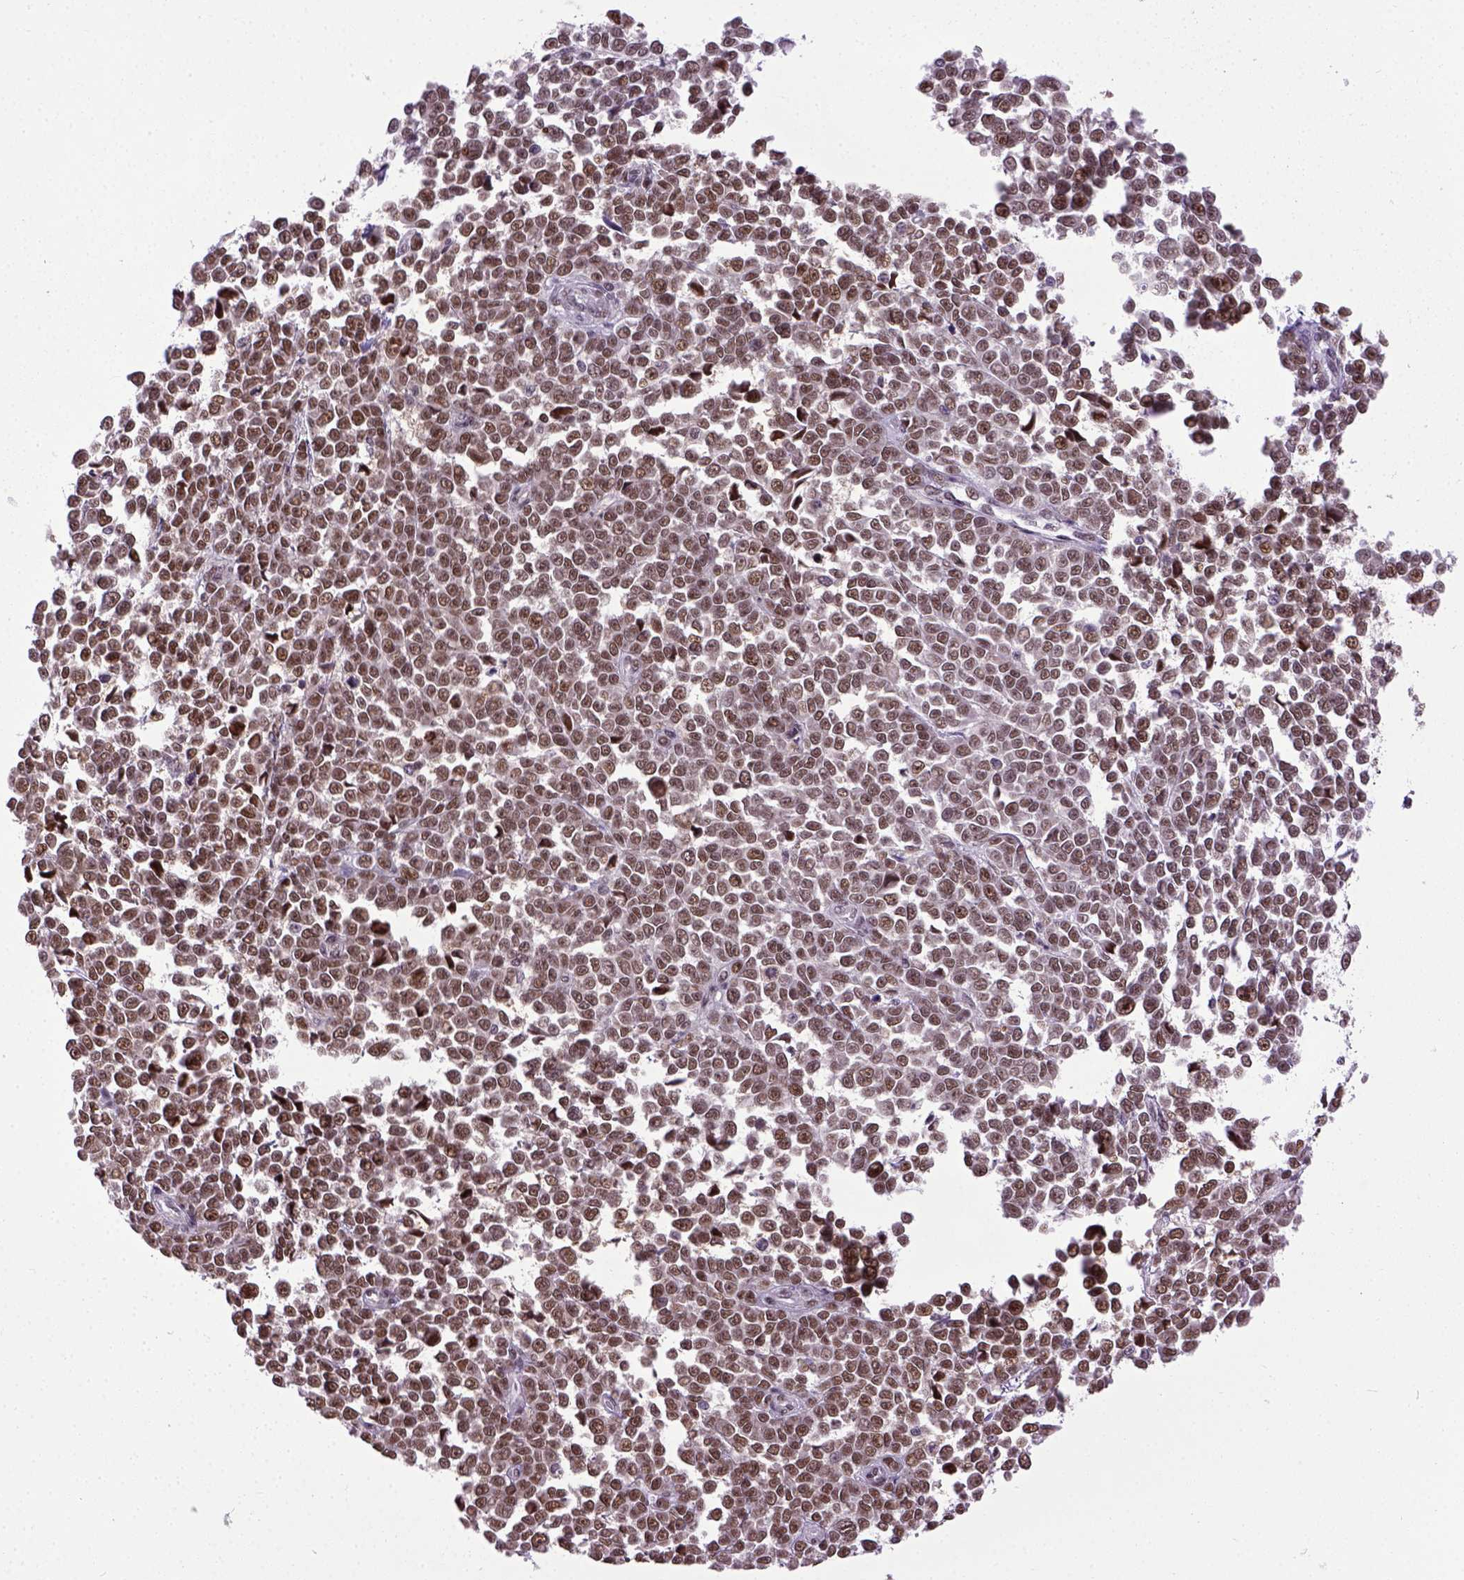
{"staining": {"intensity": "moderate", "quantity": ">75%", "location": "nuclear"}, "tissue": "melanoma", "cell_type": "Tumor cells", "image_type": "cancer", "snomed": [{"axis": "morphology", "description": "Malignant melanoma, NOS"}, {"axis": "topography", "description": "Skin"}], "caption": "Malignant melanoma tissue shows moderate nuclear expression in about >75% of tumor cells The staining is performed using DAB (3,3'-diaminobenzidine) brown chromogen to label protein expression. The nuclei are counter-stained blue using hematoxylin.", "gene": "UBA3", "patient": {"sex": "female", "age": 95}}